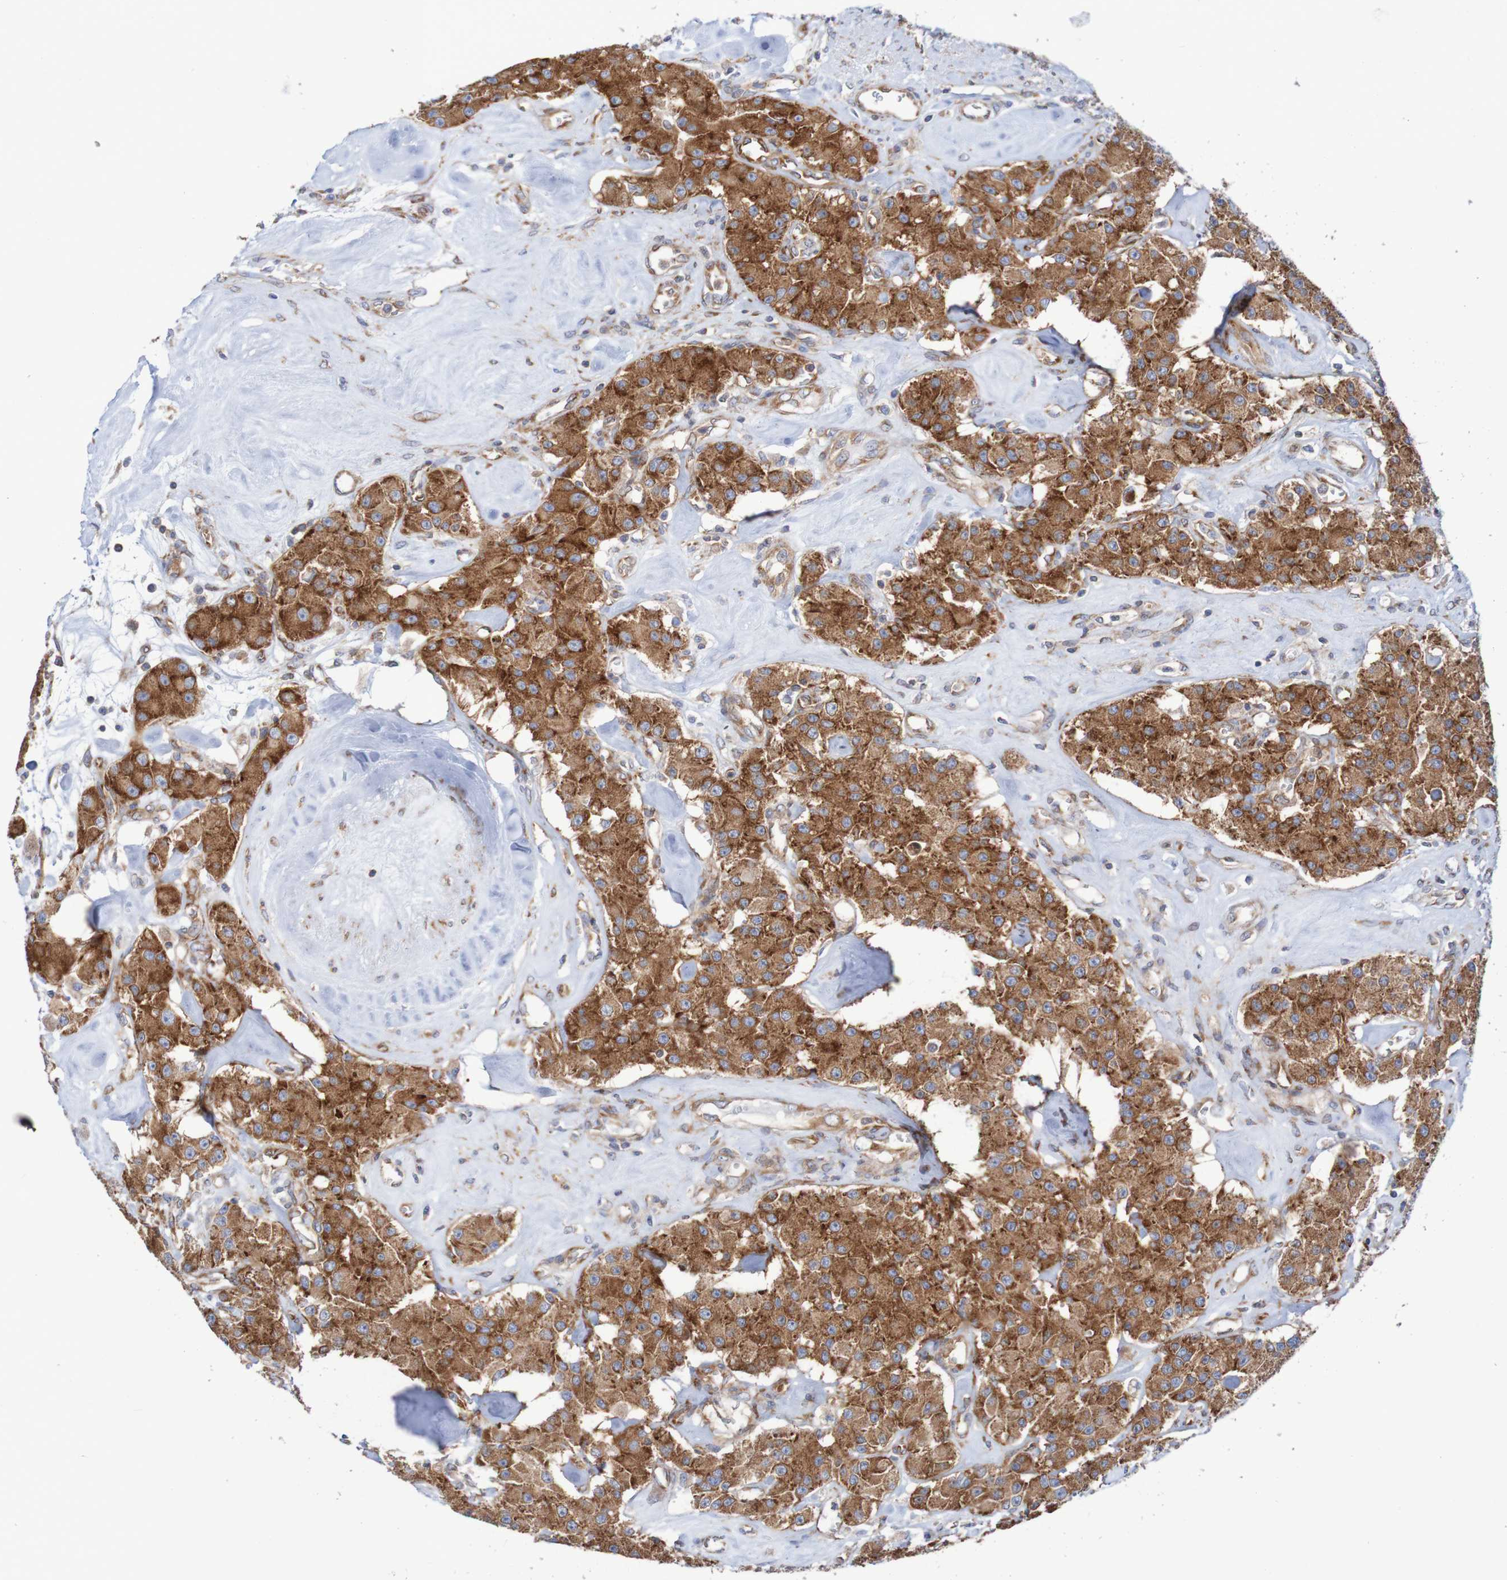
{"staining": {"intensity": "moderate", "quantity": ">75%", "location": "cytoplasmic/membranous"}, "tissue": "carcinoid", "cell_type": "Tumor cells", "image_type": "cancer", "snomed": [{"axis": "morphology", "description": "Carcinoid, malignant, NOS"}, {"axis": "topography", "description": "Pancreas"}], "caption": "Immunohistochemistry (DAB (3,3'-diaminobenzidine)) staining of human malignant carcinoid demonstrates moderate cytoplasmic/membranous protein positivity in approximately >75% of tumor cells. Nuclei are stained in blue.", "gene": "FXR2", "patient": {"sex": "male", "age": 41}}